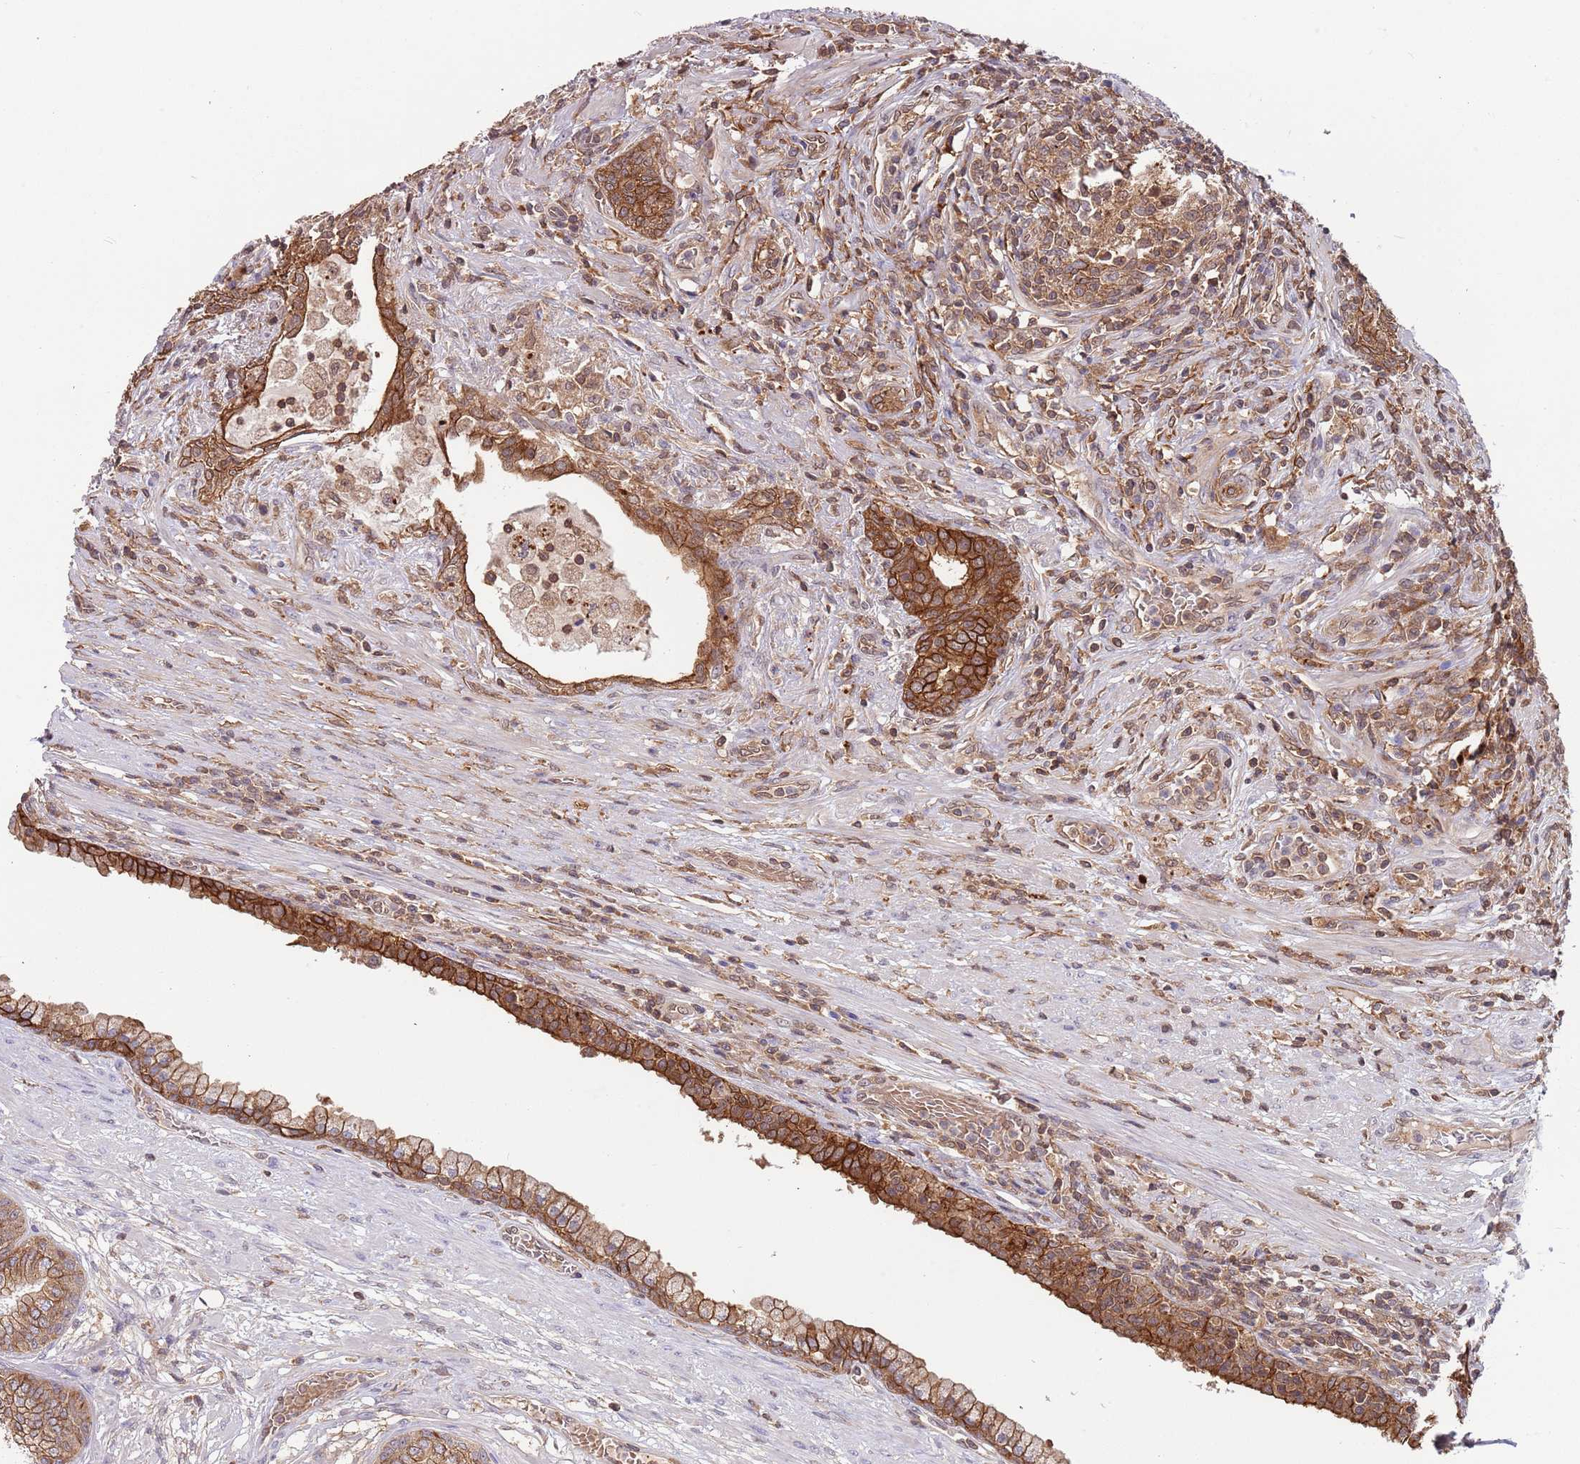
{"staining": {"intensity": "moderate", "quantity": ">75%", "location": "cytoplasmic/membranous"}, "tissue": "prostate cancer", "cell_type": "Tumor cells", "image_type": "cancer", "snomed": [{"axis": "morphology", "description": "Adenocarcinoma, High grade"}, {"axis": "topography", "description": "Prostate"}], "caption": "High-magnification brightfield microscopy of prostate cancer (adenocarcinoma (high-grade)) stained with DAB (brown) and counterstained with hematoxylin (blue). tumor cells exhibit moderate cytoplasmic/membranous expression is present in about>75% of cells.", "gene": "GSDMD", "patient": {"sex": "male", "age": 67}}